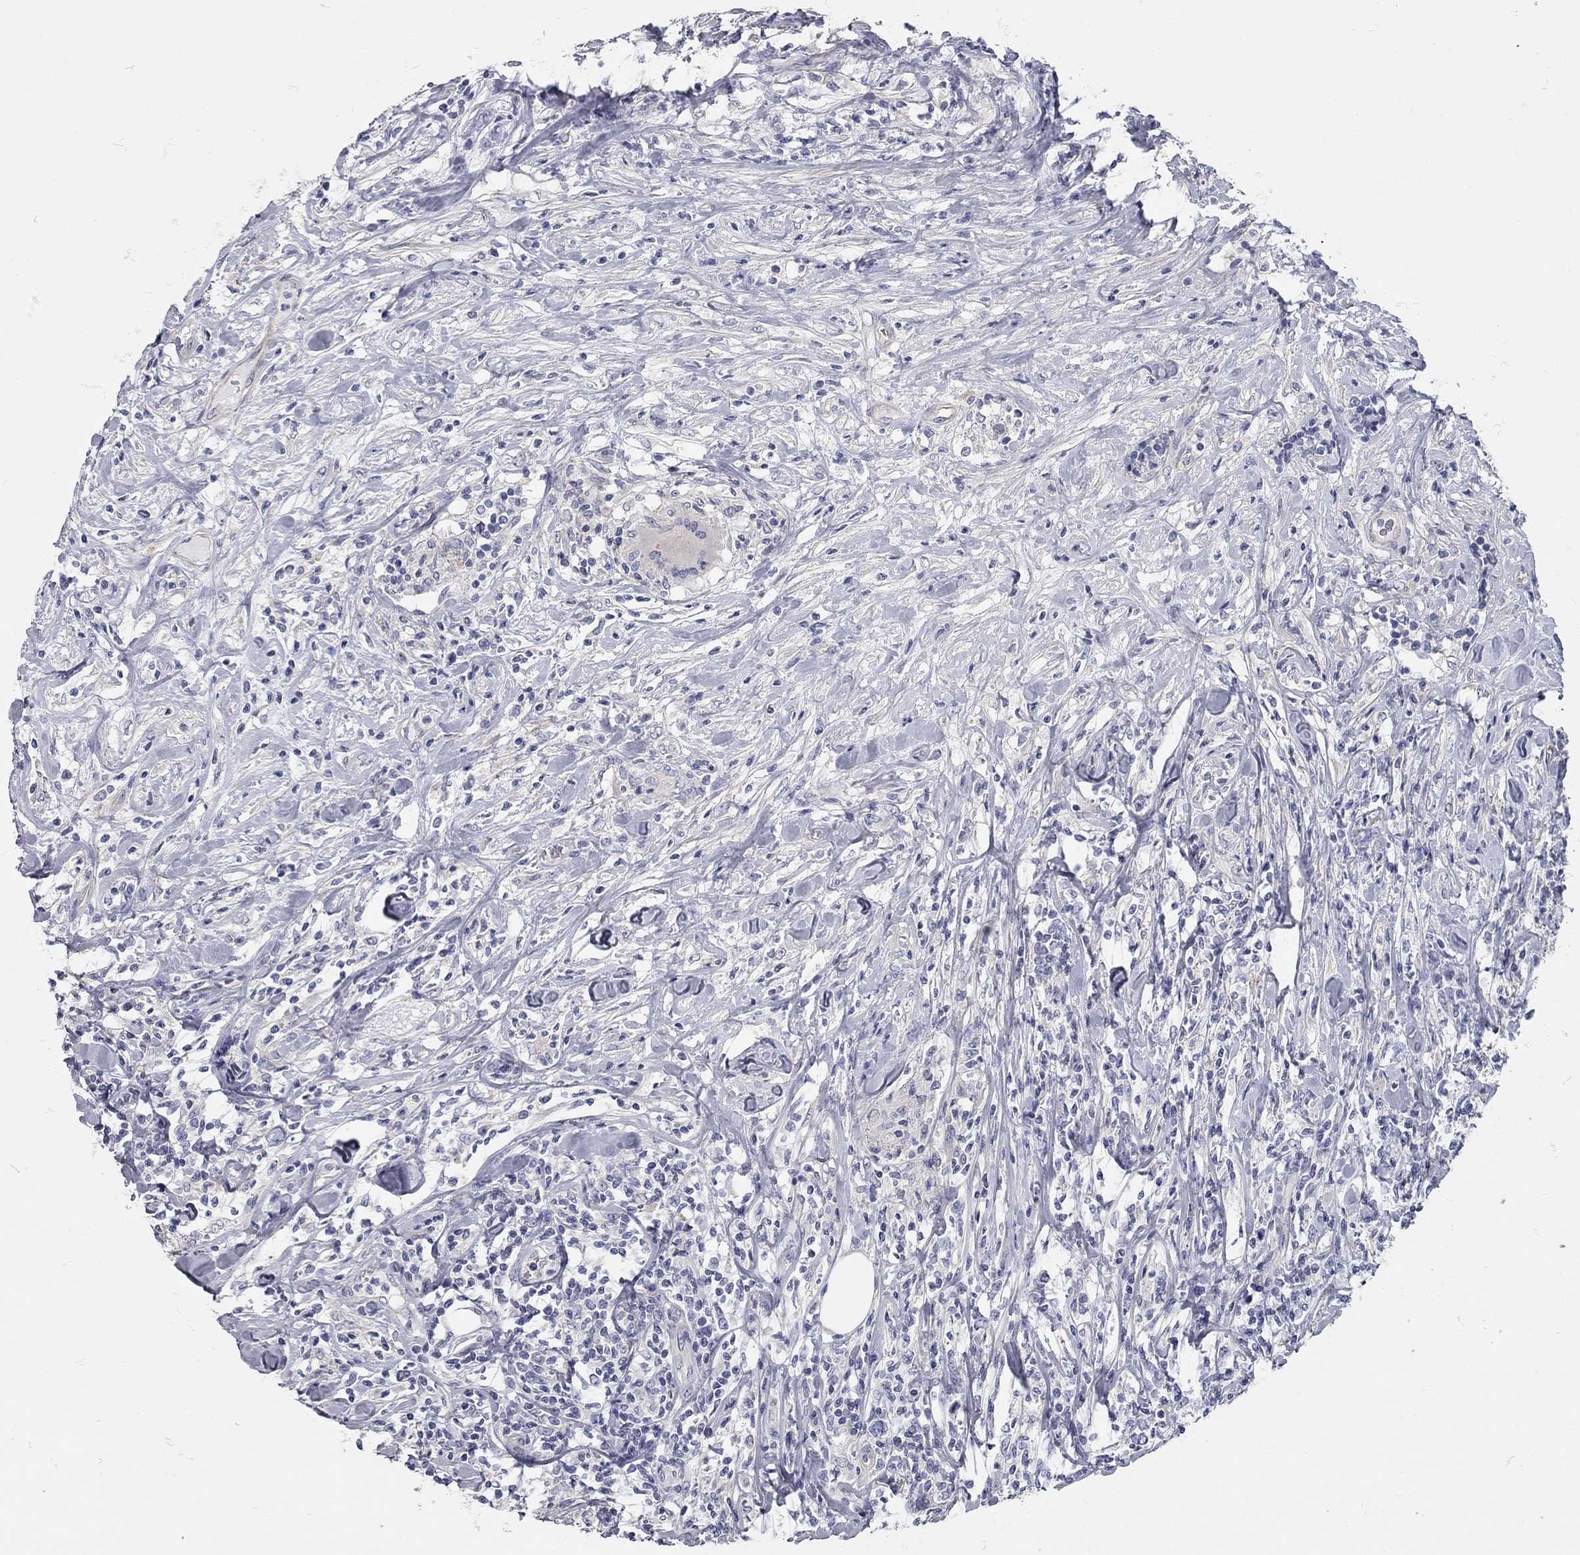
{"staining": {"intensity": "negative", "quantity": "none", "location": "none"}, "tissue": "lymphoma", "cell_type": "Tumor cells", "image_type": "cancer", "snomed": [{"axis": "morphology", "description": "Malignant lymphoma, non-Hodgkin's type, High grade"}, {"axis": "topography", "description": "Lymph node"}], "caption": "IHC image of neoplastic tissue: human malignant lymphoma, non-Hodgkin's type (high-grade) stained with DAB displays no significant protein staining in tumor cells.", "gene": "C10orf90", "patient": {"sex": "female", "age": 84}}